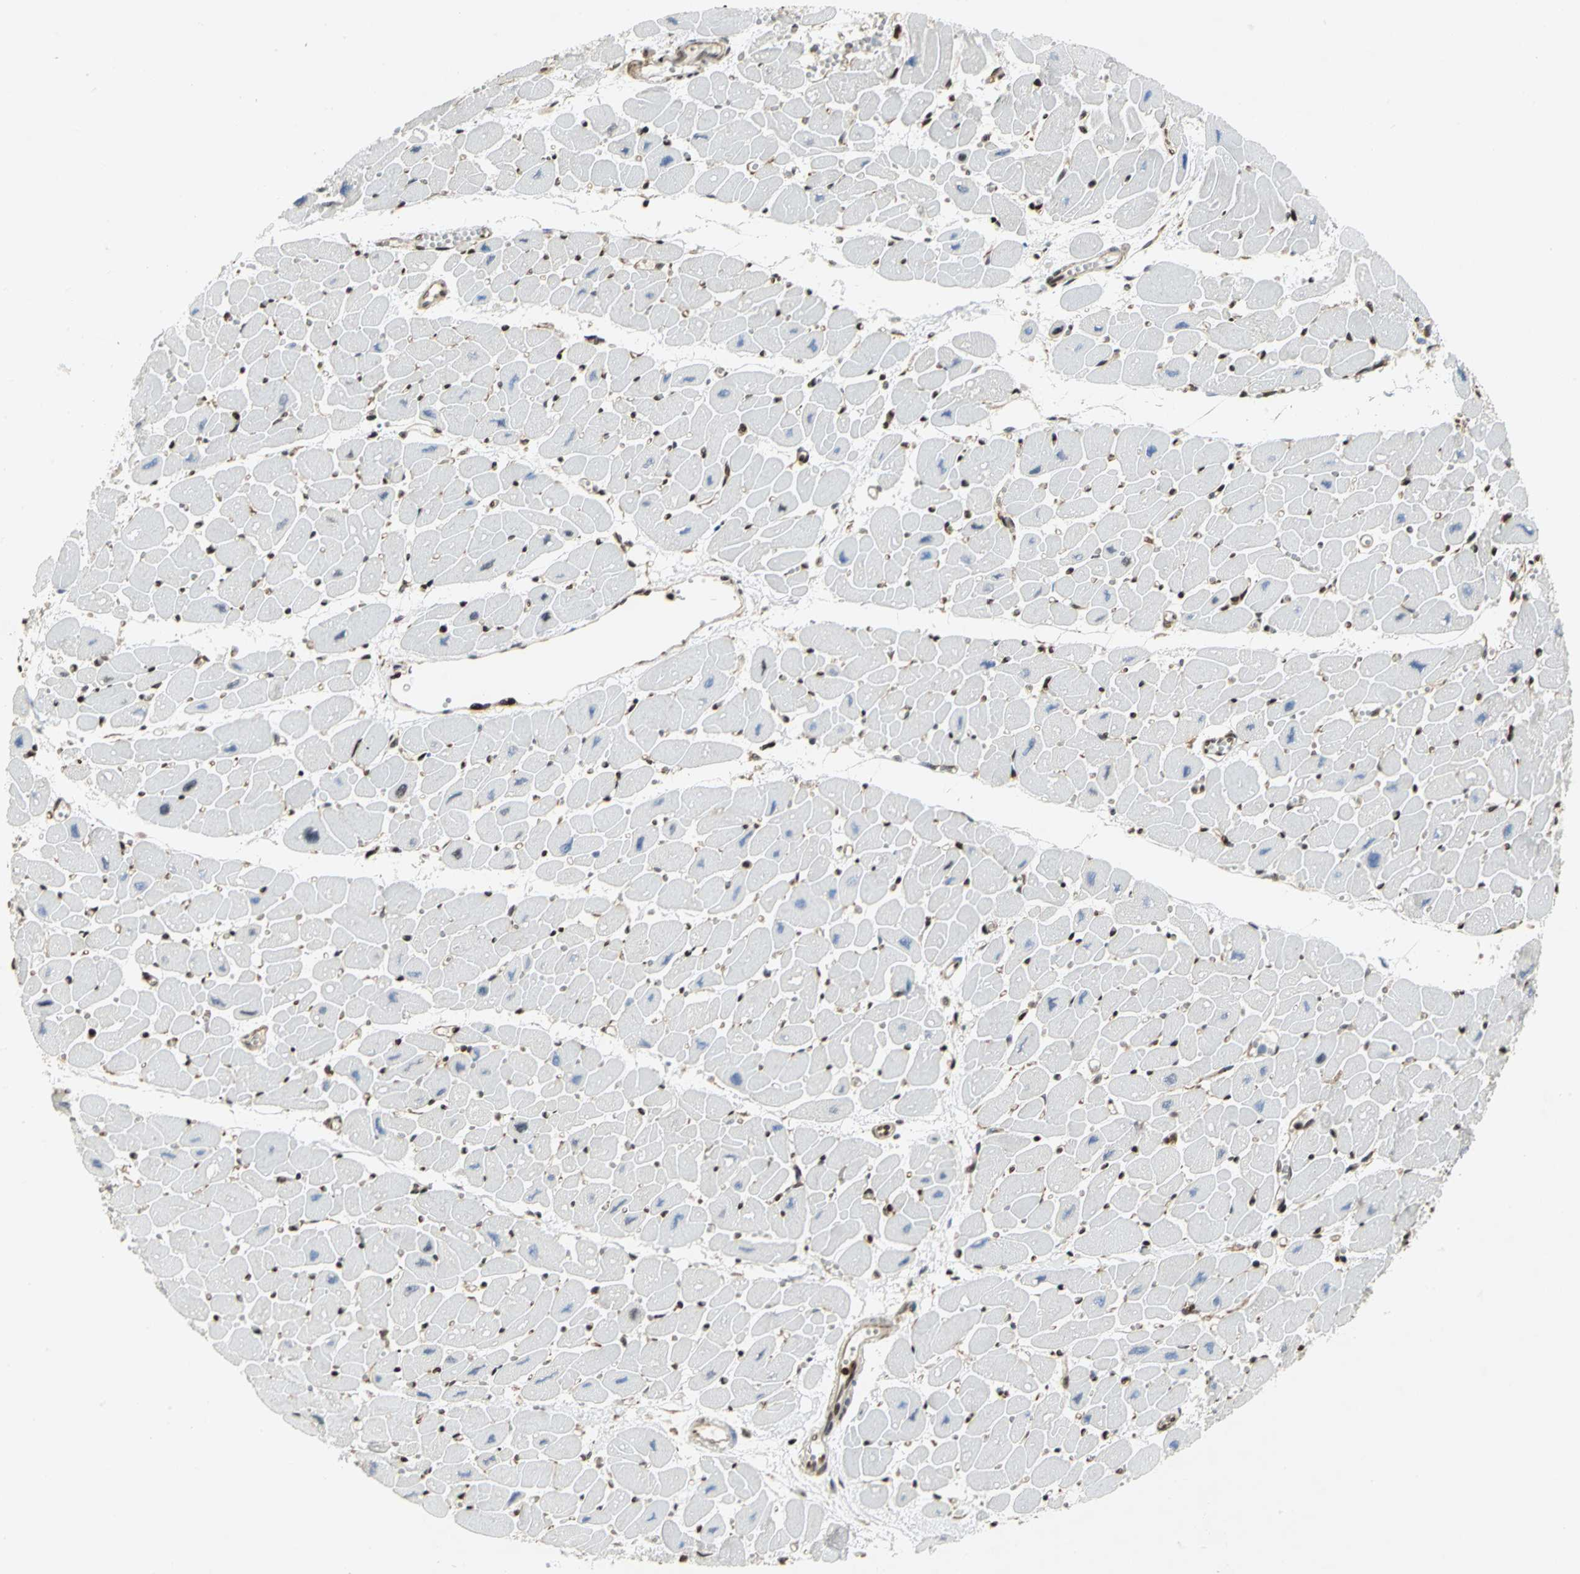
{"staining": {"intensity": "strong", "quantity": "25%-75%", "location": "nuclear"}, "tissue": "heart muscle", "cell_type": "Cardiomyocytes", "image_type": "normal", "snomed": [{"axis": "morphology", "description": "Normal tissue, NOS"}, {"axis": "topography", "description": "Heart"}], "caption": "The micrograph displays a brown stain indicating the presence of a protein in the nuclear of cardiomyocytes in heart muscle. Immunohistochemistry stains the protein in brown and the nuclei are stained blue.", "gene": "HMGB1", "patient": {"sex": "female", "age": 54}}